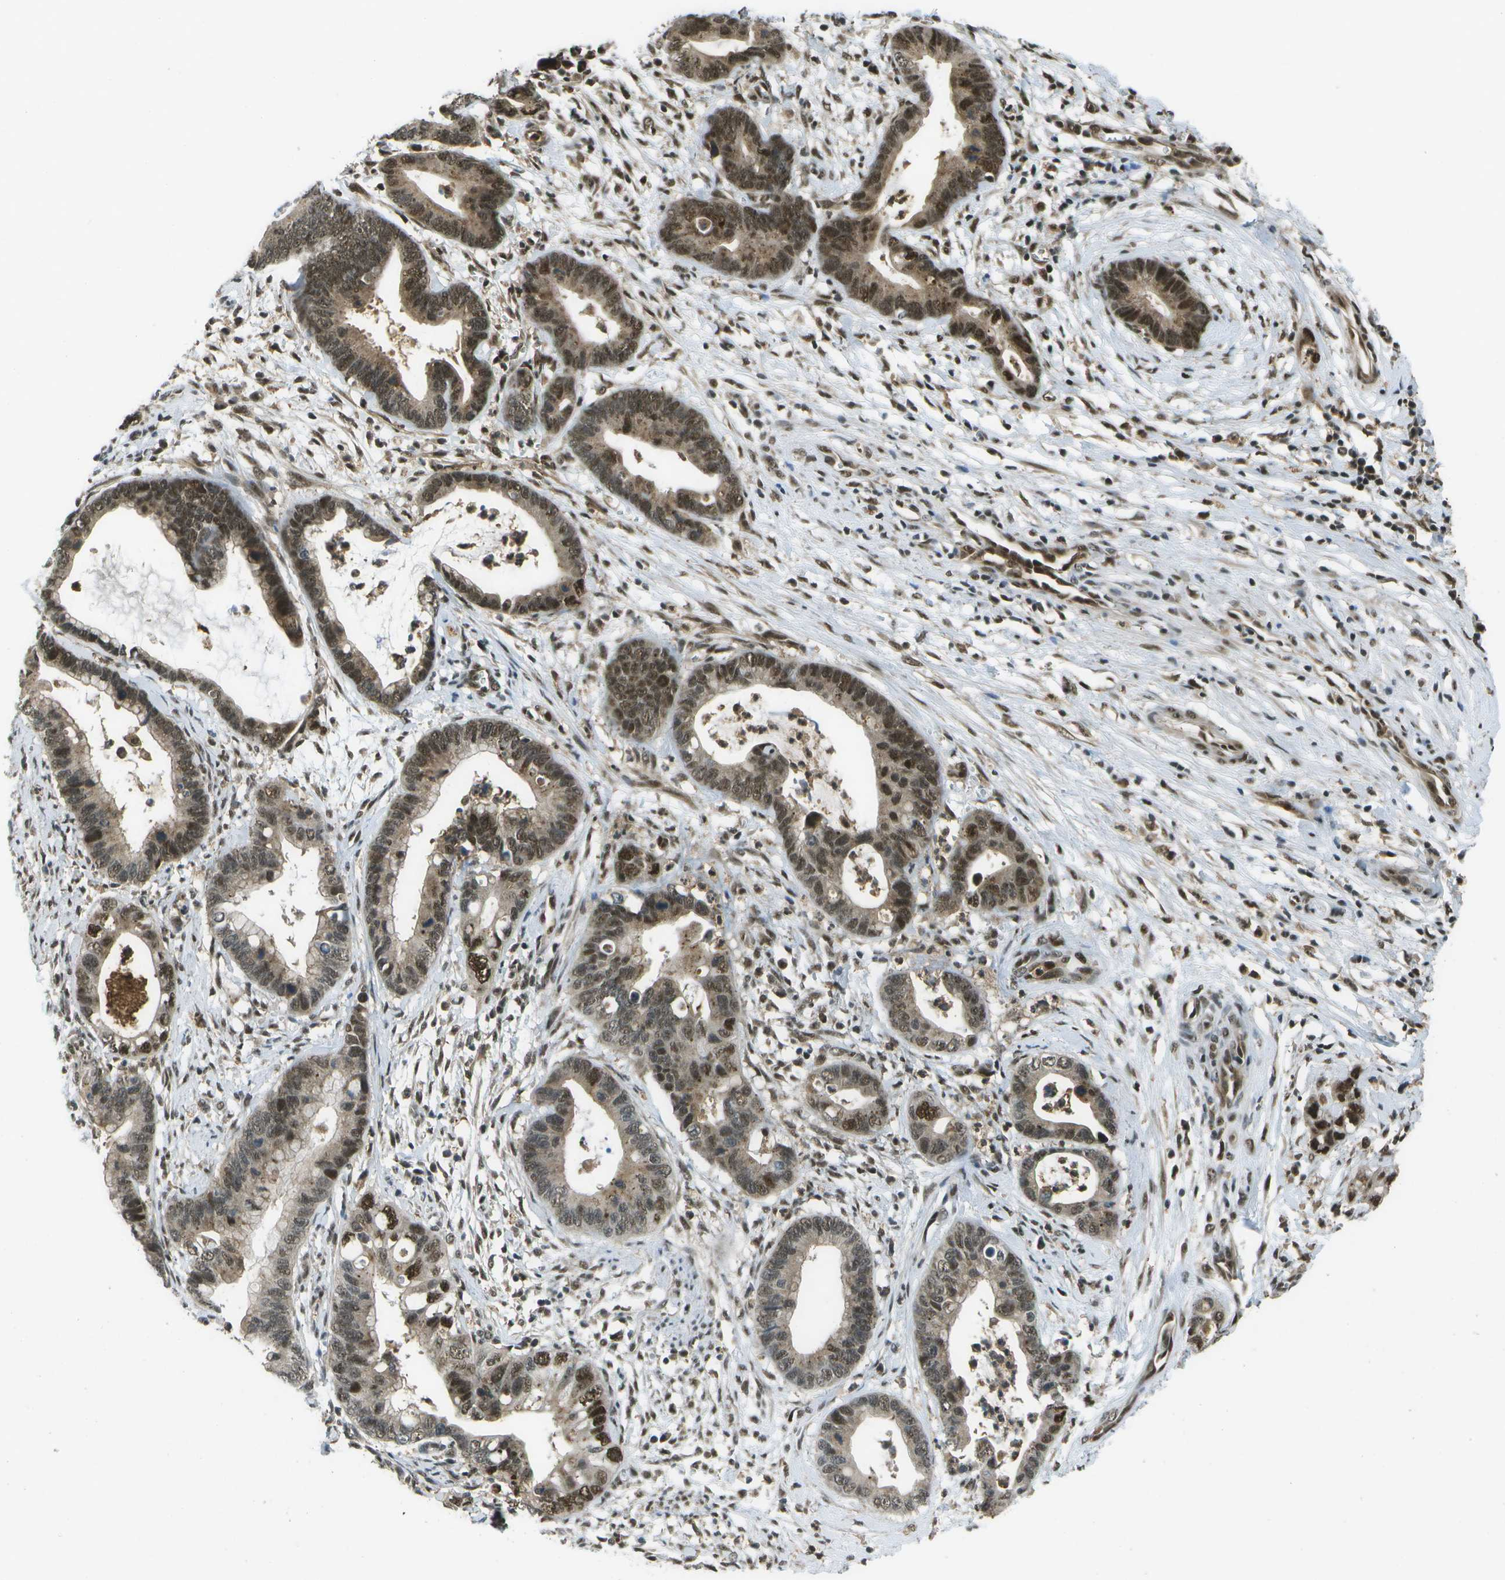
{"staining": {"intensity": "strong", "quantity": ">75%", "location": "cytoplasmic/membranous,nuclear"}, "tissue": "cervical cancer", "cell_type": "Tumor cells", "image_type": "cancer", "snomed": [{"axis": "morphology", "description": "Adenocarcinoma, NOS"}, {"axis": "topography", "description": "Cervix"}], "caption": "Cervical cancer stained with DAB (3,3'-diaminobenzidine) immunohistochemistry displays high levels of strong cytoplasmic/membranous and nuclear expression in approximately >75% of tumor cells.", "gene": "GANC", "patient": {"sex": "female", "age": 44}}